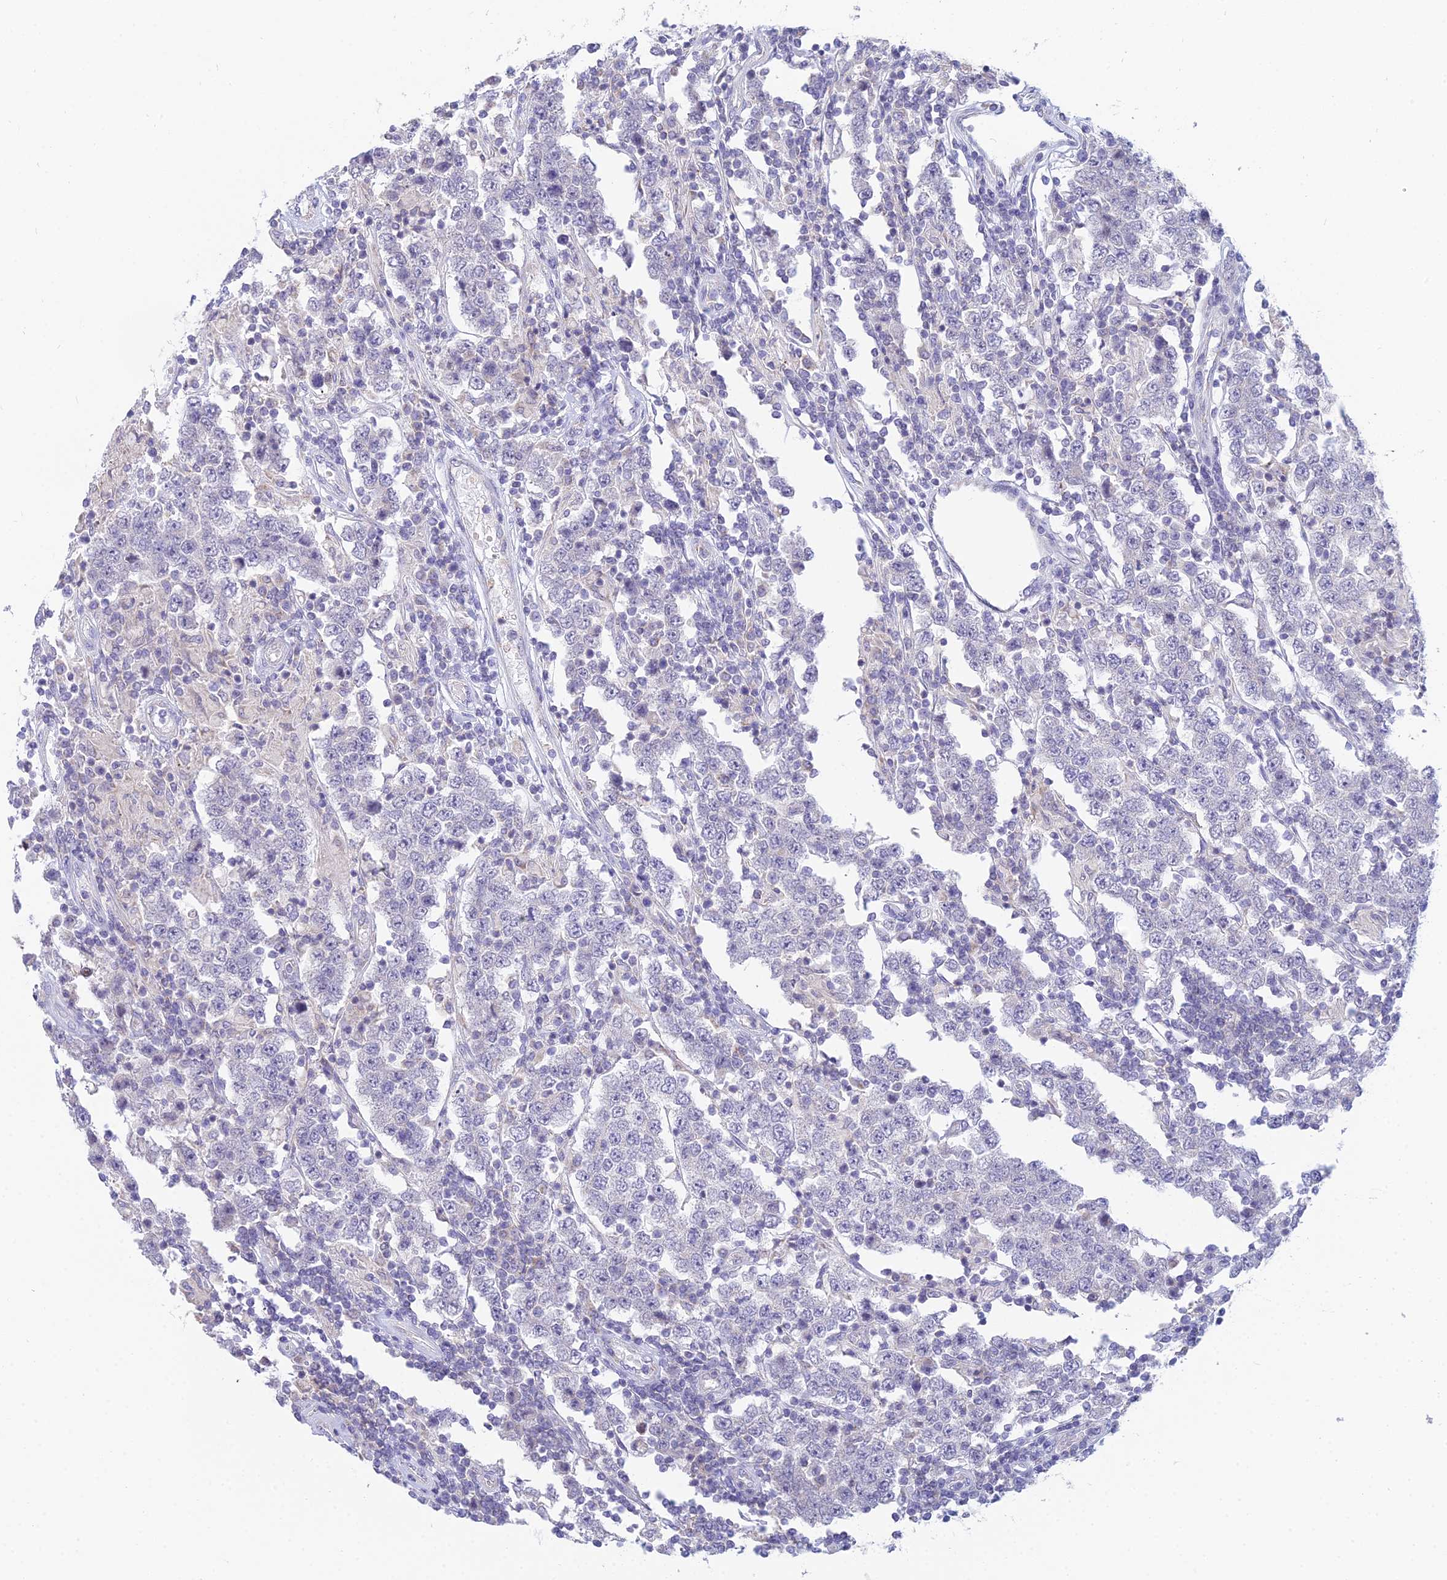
{"staining": {"intensity": "negative", "quantity": "none", "location": "none"}, "tissue": "testis cancer", "cell_type": "Tumor cells", "image_type": "cancer", "snomed": [{"axis": "morphology", "description": "Normal tissue, NOS"}, {"axis": "morphology", "description": "Urothelial carcinoma, High grade"}, {"axis": "morphology", "description": "Seminoma, NOS"}, {"axis": "morphology", "description": "Carcinoma, Embryonal, NOS"}, {"axis": "topography", "description": "Urinary bladder"}, {"axis": "topography", "description": "Testis"}], "caption": "Testis embryonal carcinoma stained for a protein using immunohistochemistry (IHC) reveals no expression tumor cells.", "gene": "CFAP206", "patient": {"sex": "male", "age": 41}}